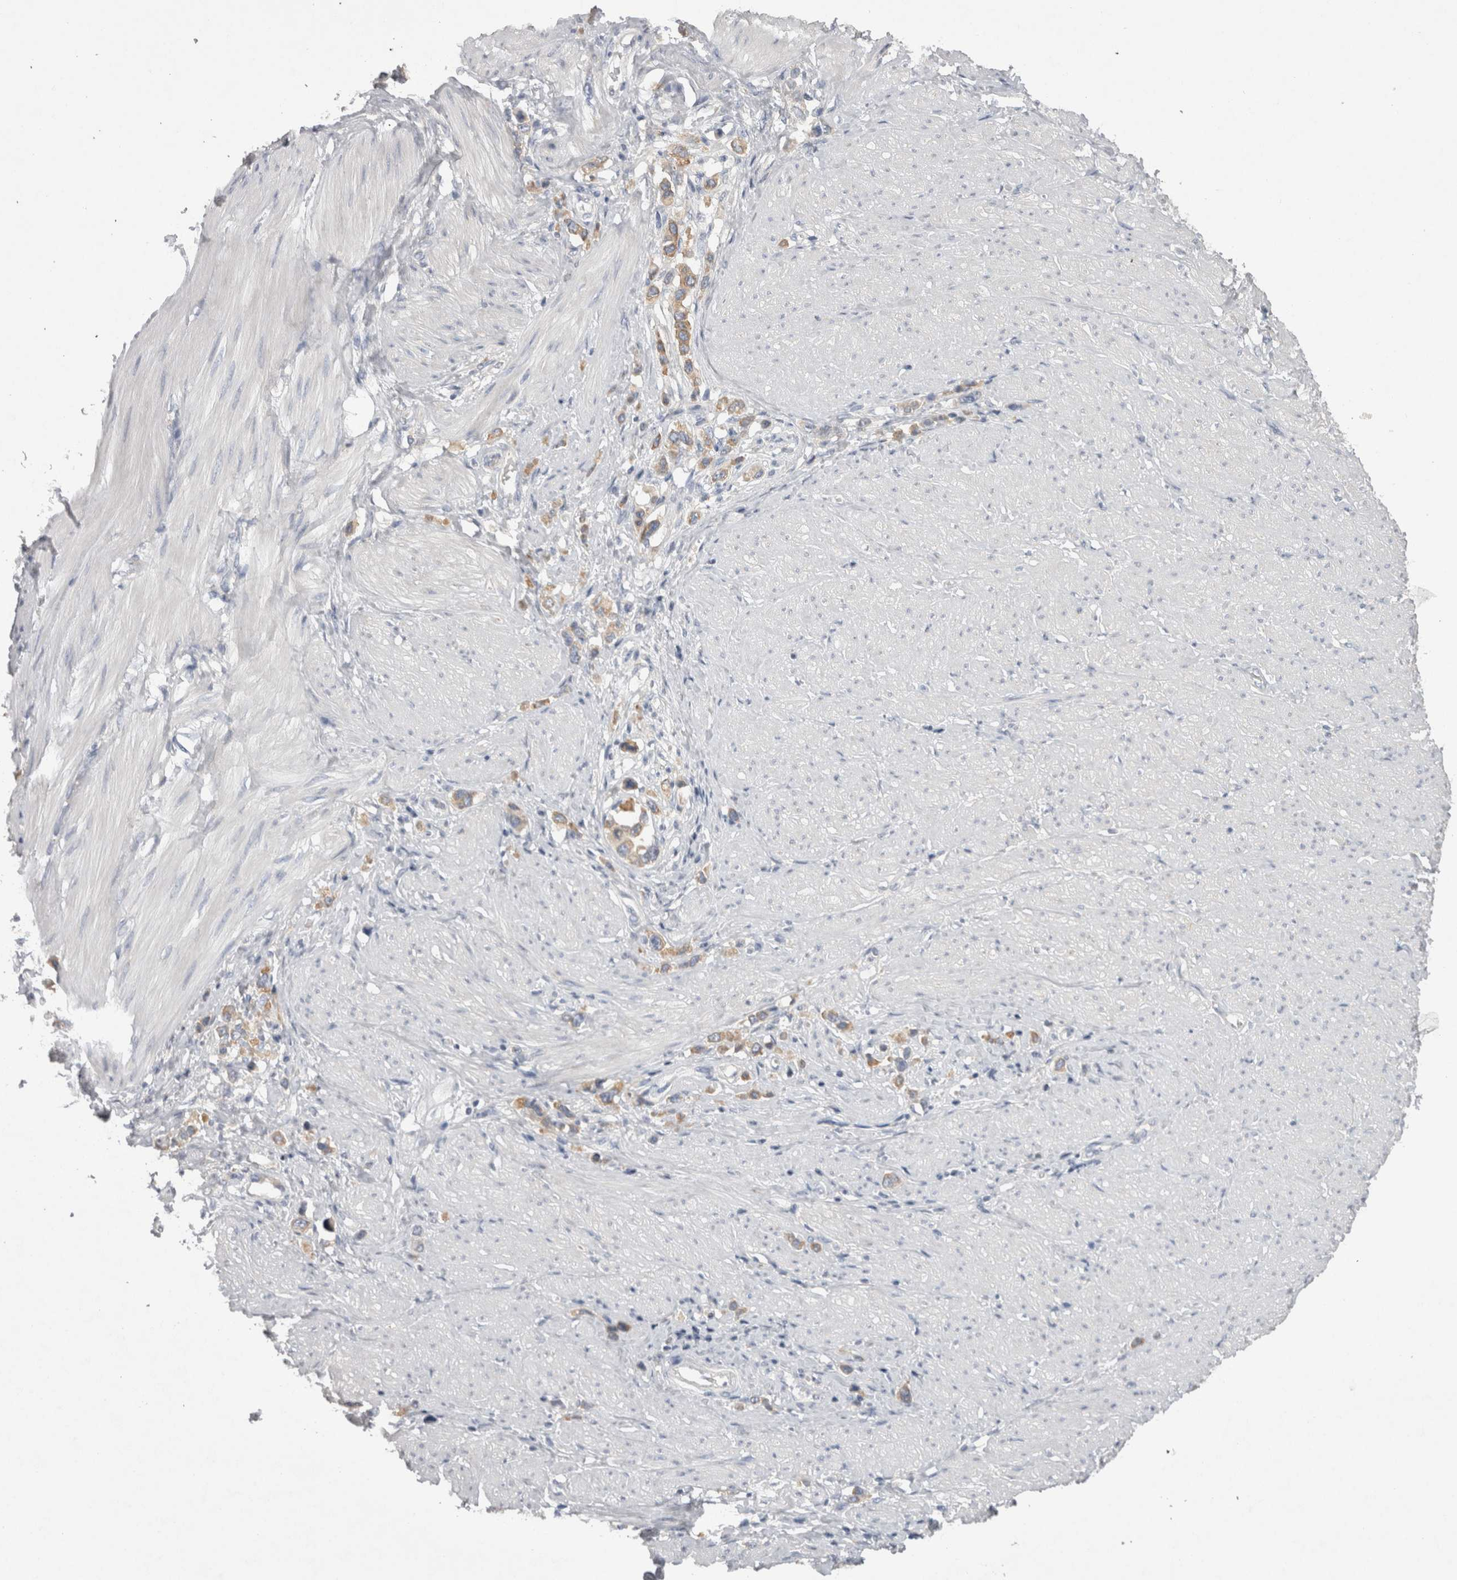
{"staining": {"intensity": "moderate", "quantity": ">75%", "location": "cytoplasmic/membranous"}, "tissue": "stomach cancer", "cell_type": "Tumor cells", "image_type": "cancer", "snomed": [{"axis": "morphology", "description": "Adenocarcinoma, NOS"}, {"axis": "topography", "description": "Stomach"}], "caption": "Immunohistochemistry (IHC) (DAB (3,3'-diaminobenzidine)) staining of human stomach cancer (adenocarcinoma) exhibits moderate cytoplasmic/membranous protein staining in approximately >75% of tumor cells.", "gene": "LRRC40", "patient": {"sex": "female", "age": 65}}